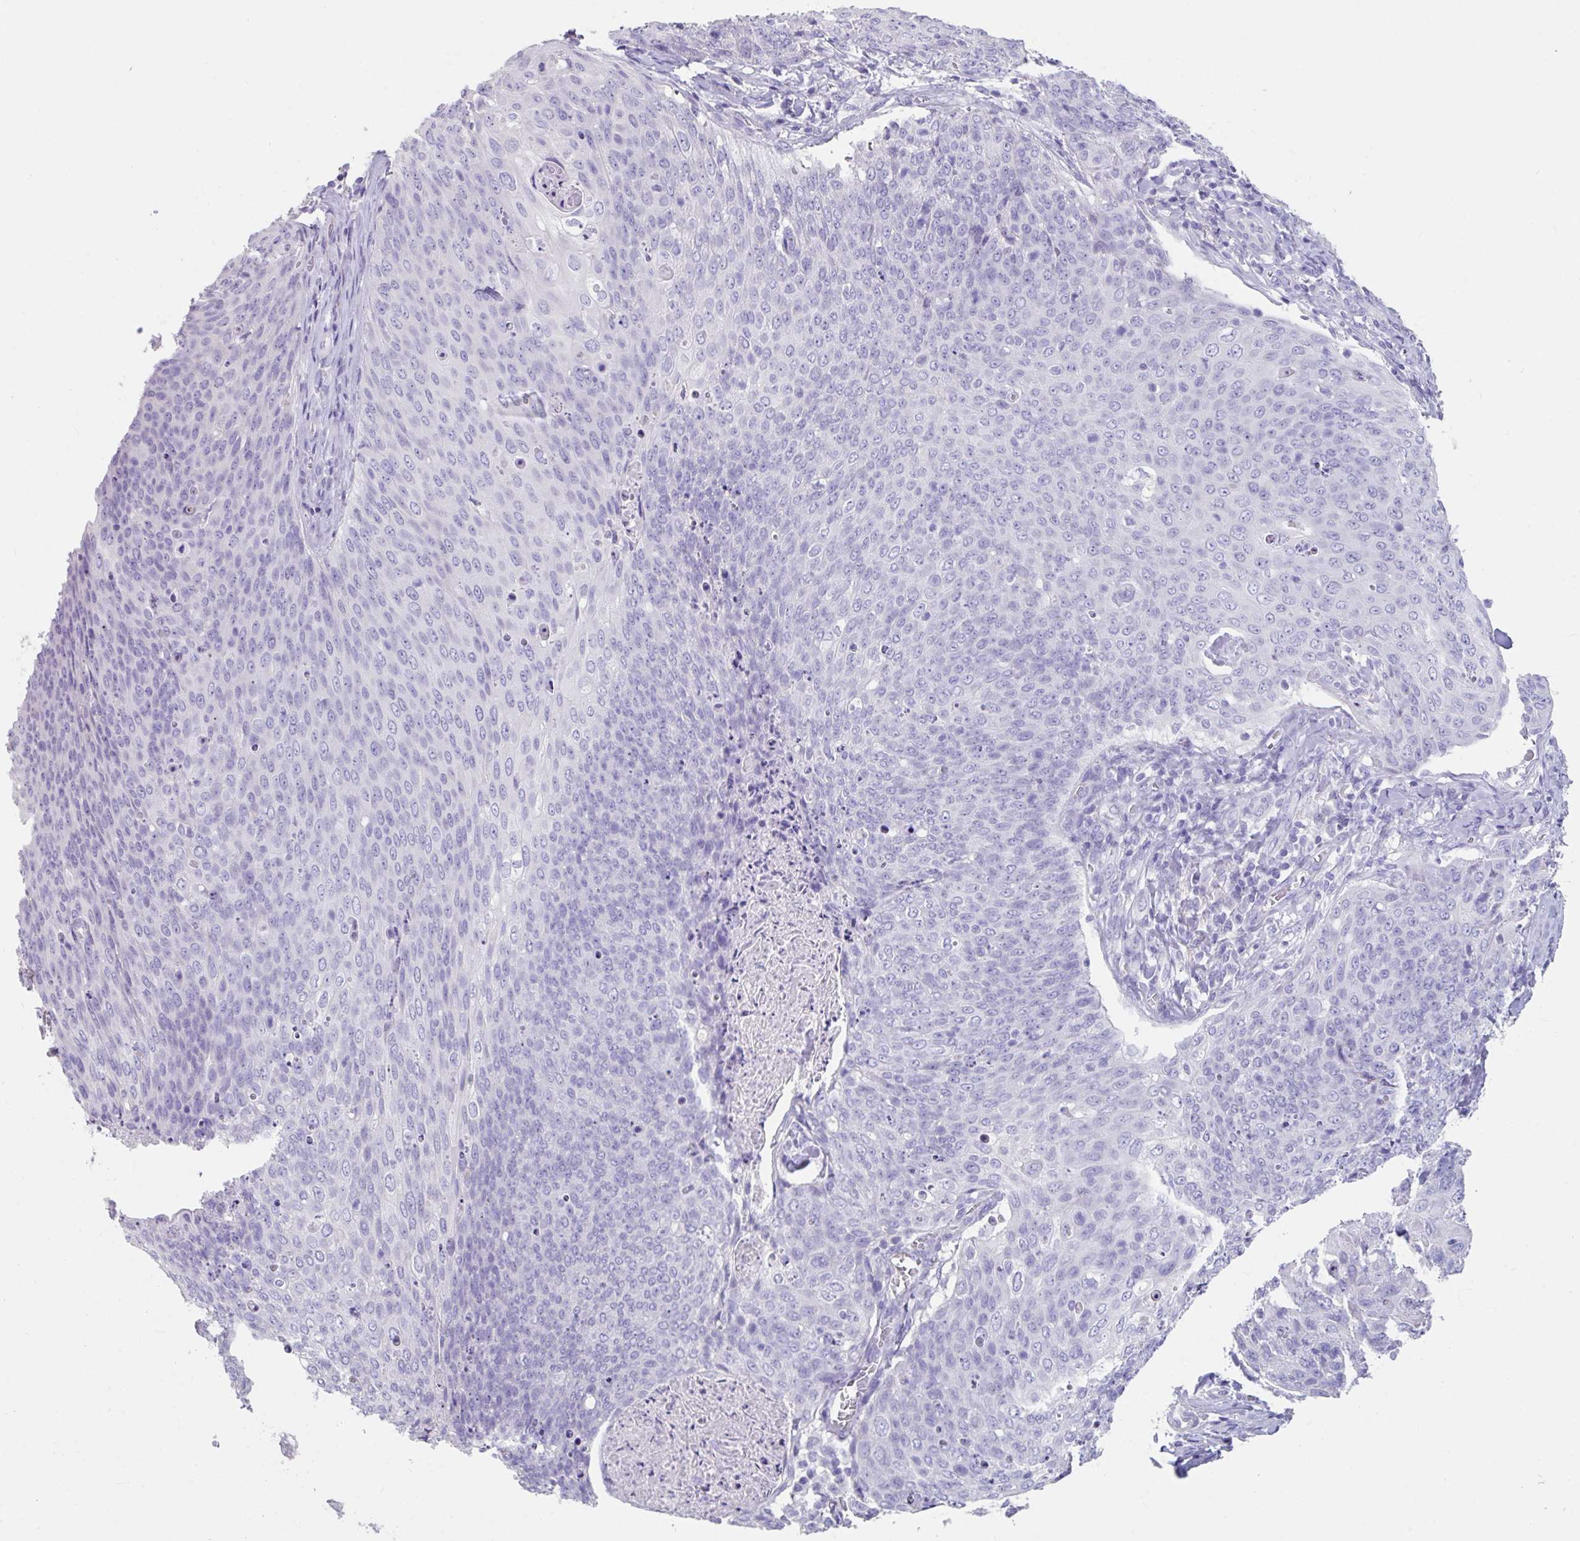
{"staining": {"intensity": "negative", "quantity": "none", "location": "none"}, "tissue": "skin cancer", "cell_type": "Tumor cells", "image_type": "cancer", "snomed": [{"axis": "morphology", "description": "Squamous cell carcinoma, NOS"}, {"axis": "topography", "description": "Skin"}, {"axis": "topography", "description": "Vulva"}], "caption": "An immunohistochemistry micrograph of skin cancer (squamous cell carcinoma) is shown. There is no staining in tumor cells of skin cancer (squamous cell carcinoma).", "gene": "SLC44A4", "patient": {"sex": "female", "age": 85}}